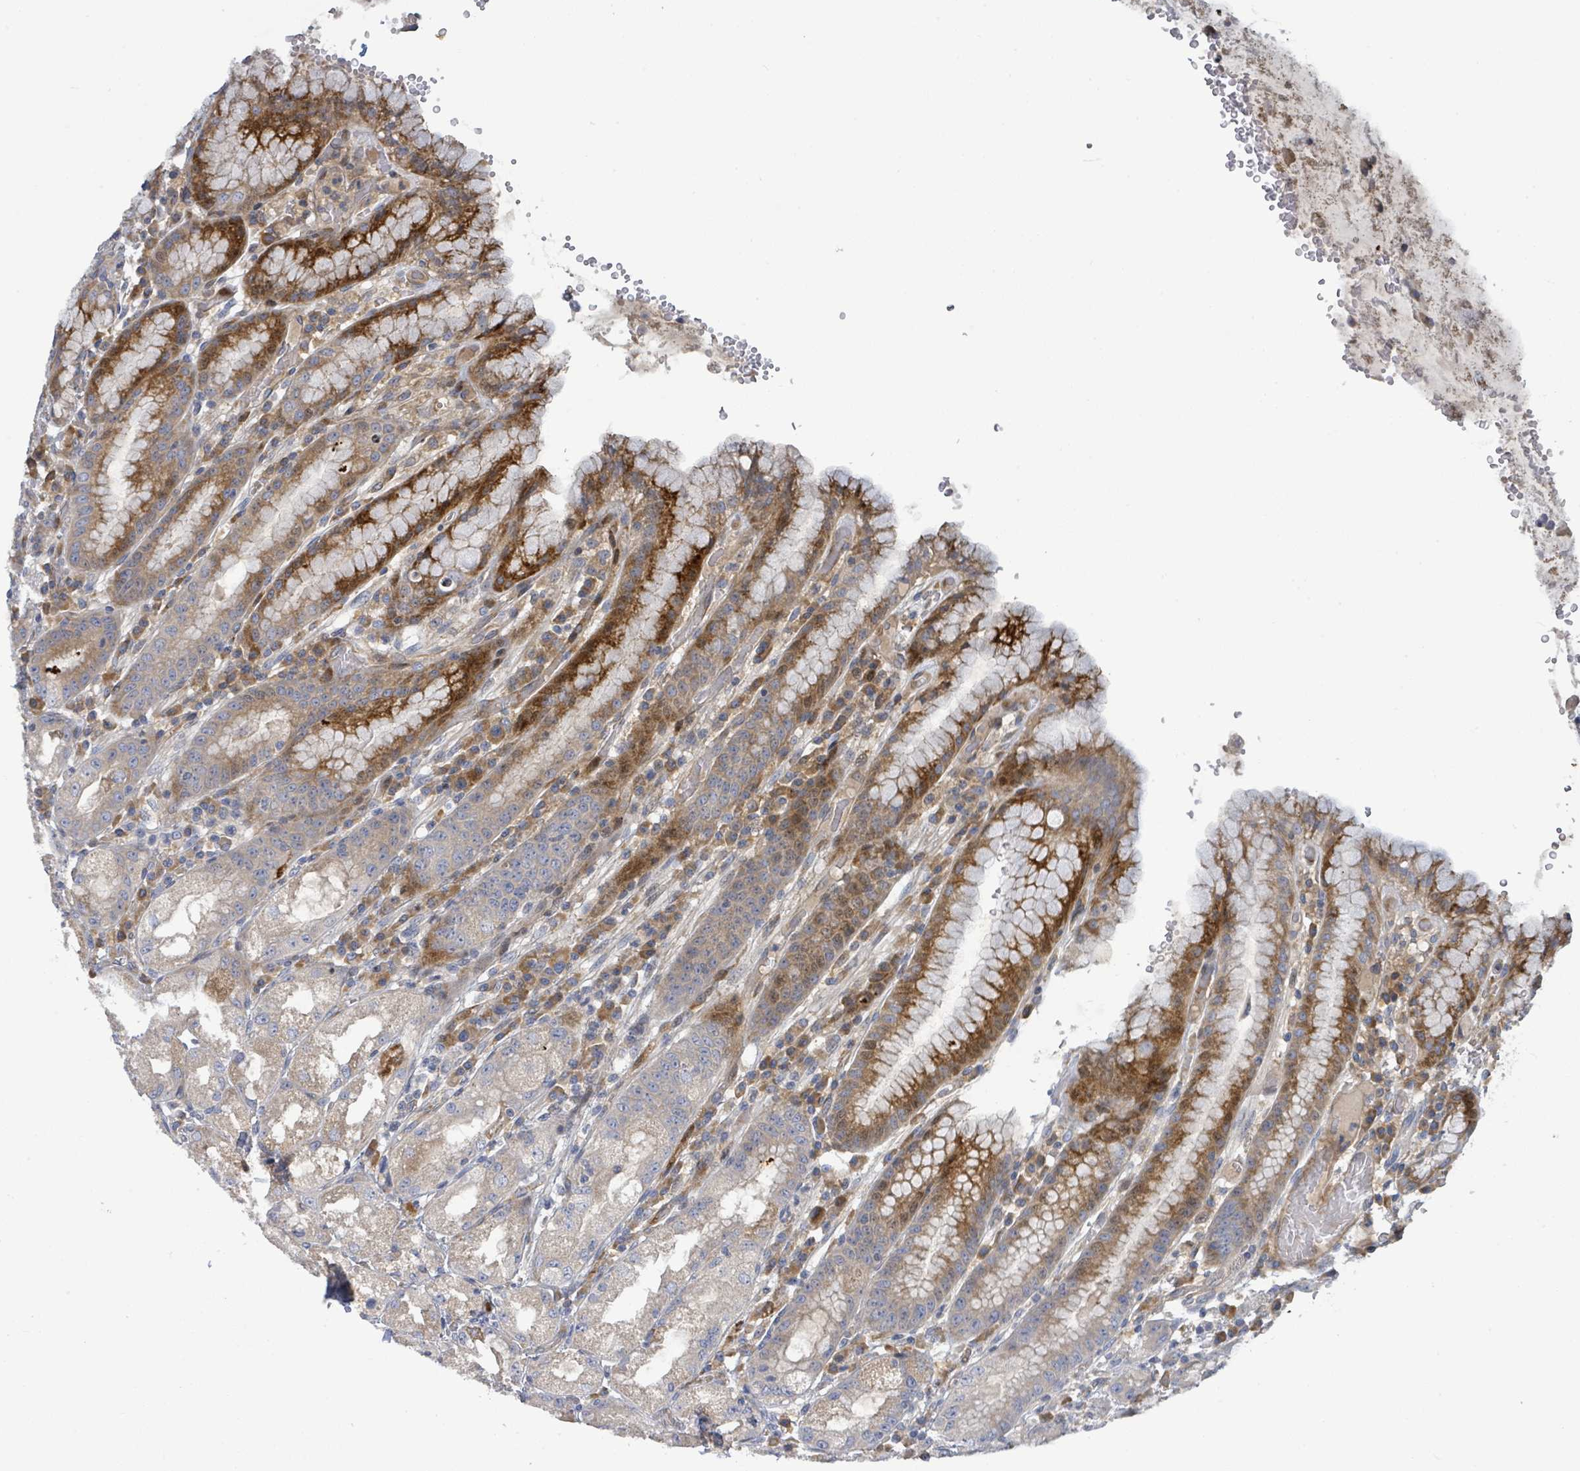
{"staining": {"intensity": "strong", "quantity": "25%-75%", "location": "cytoplasmic/membranous"}, "tissue": "stomach", "cell_type": "Glandular cells", "image_type": "normal", "snomed": [{"axis": "morphology", "description": "Normal tissue, NOS"}, {"axis": "topography", "description": "Stomach, upper"}], "caption": "There is high levels of strong cytoplasmic/membranous staining in glandular cells of benign stomach, as demonstrated by immunohistochemical staining (brown color).", "gene": "CFAP210", "patient": {"sex": "male", "age": 52}}